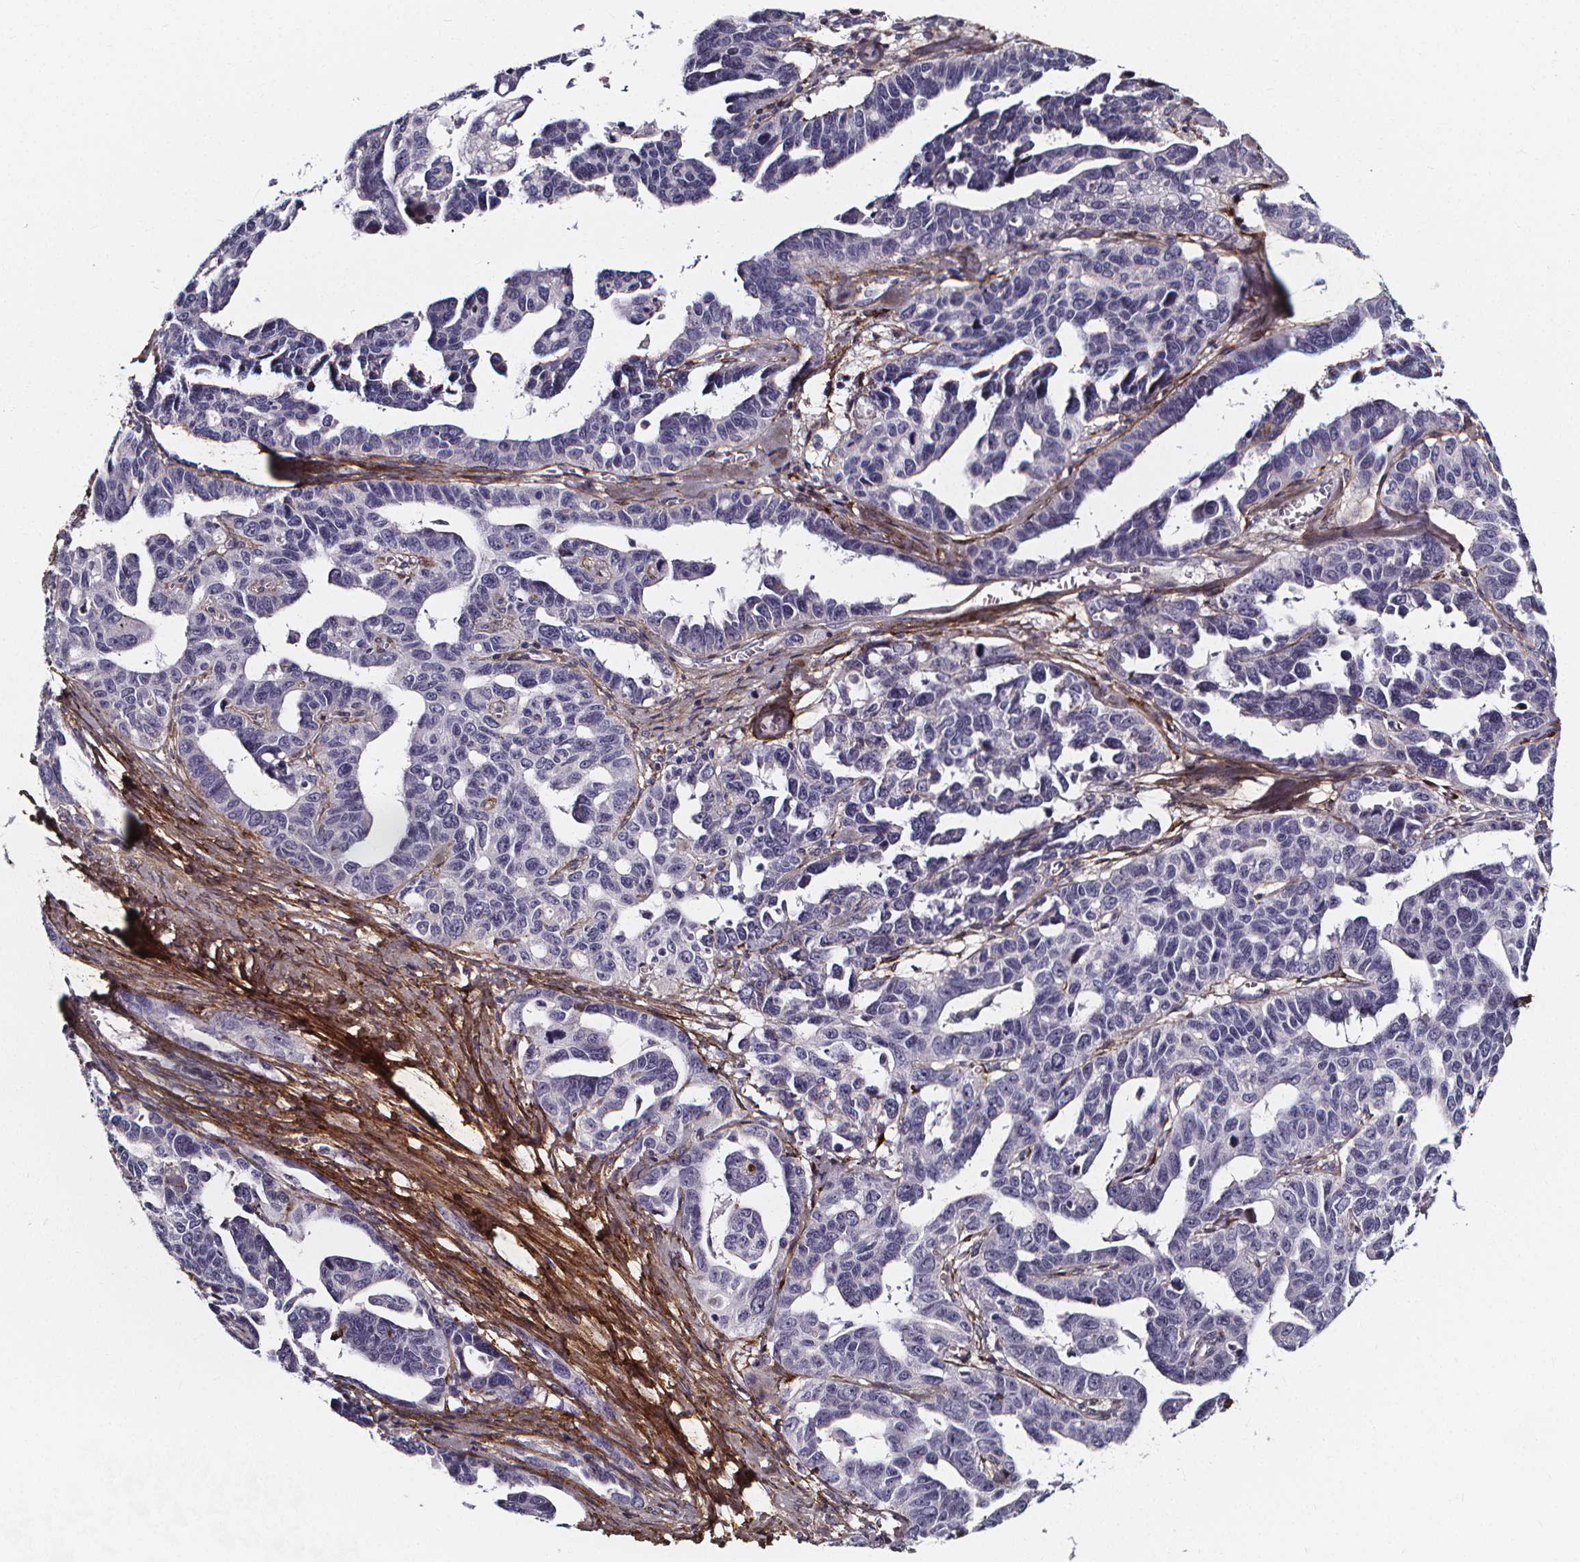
{"staining": {"intensity": "negative", "quantity": "none", "location": "none"}, "tissue": "ovarian cancer", "cell_type": "Tumor cells", "image_type": "cancer", "snomed": [{"axis": "morphology", "description": "Cystadenocarcinoma, serous, NOS"}, {"axis": "topography", "description": "Ovary"}], "caption": "DAB immunohistochemical staining of human ovarian cancer (serous cystadenocarcinoma) shows no significant positivity in tumor cells. (DAB IHC visualized using brightfield microscopy, high magnification).", "gene": "AEBP1", "patient": {"sex": "female", "age": 69}}